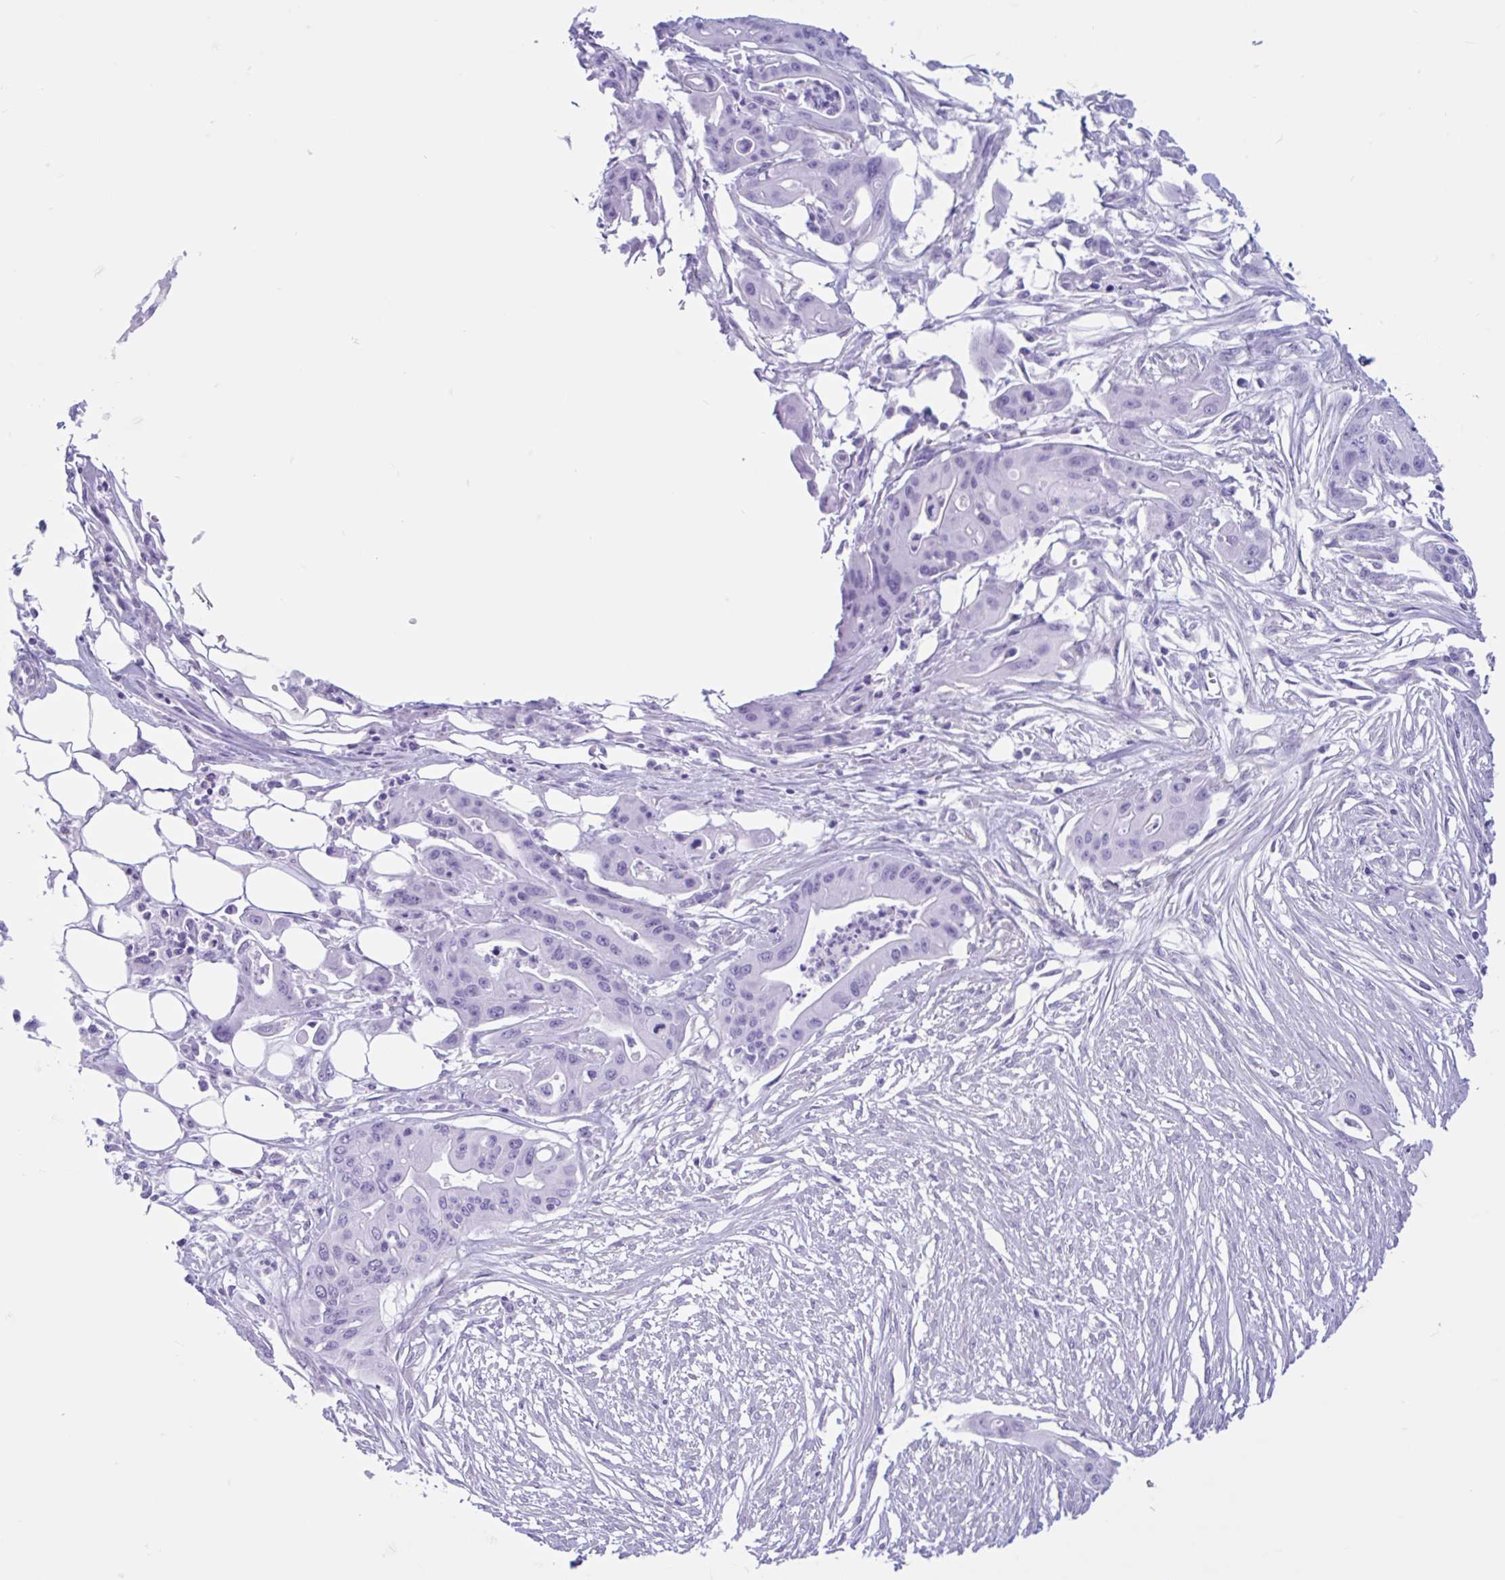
{"staining": {"intensity": "negative", "quantity": "none", "location": "none"}, "tissue": "ovarian cancer", "cell_type": "Tumor cells", "image_type": "cancer", "snomed": [{"axis": "morphology", "description": "Cystadenocarcinoma, mucinous, NOS"}, {"axis": "topography", "description": "Ovary"}], "caption": "Immunohistochemical staining of human ovarian cancer (mucinous cystadenocarcinoma) exhibits no significant staining in tumor cells.", "gene": "IAPP", "patient": {"sex": "female", "age": 70}}